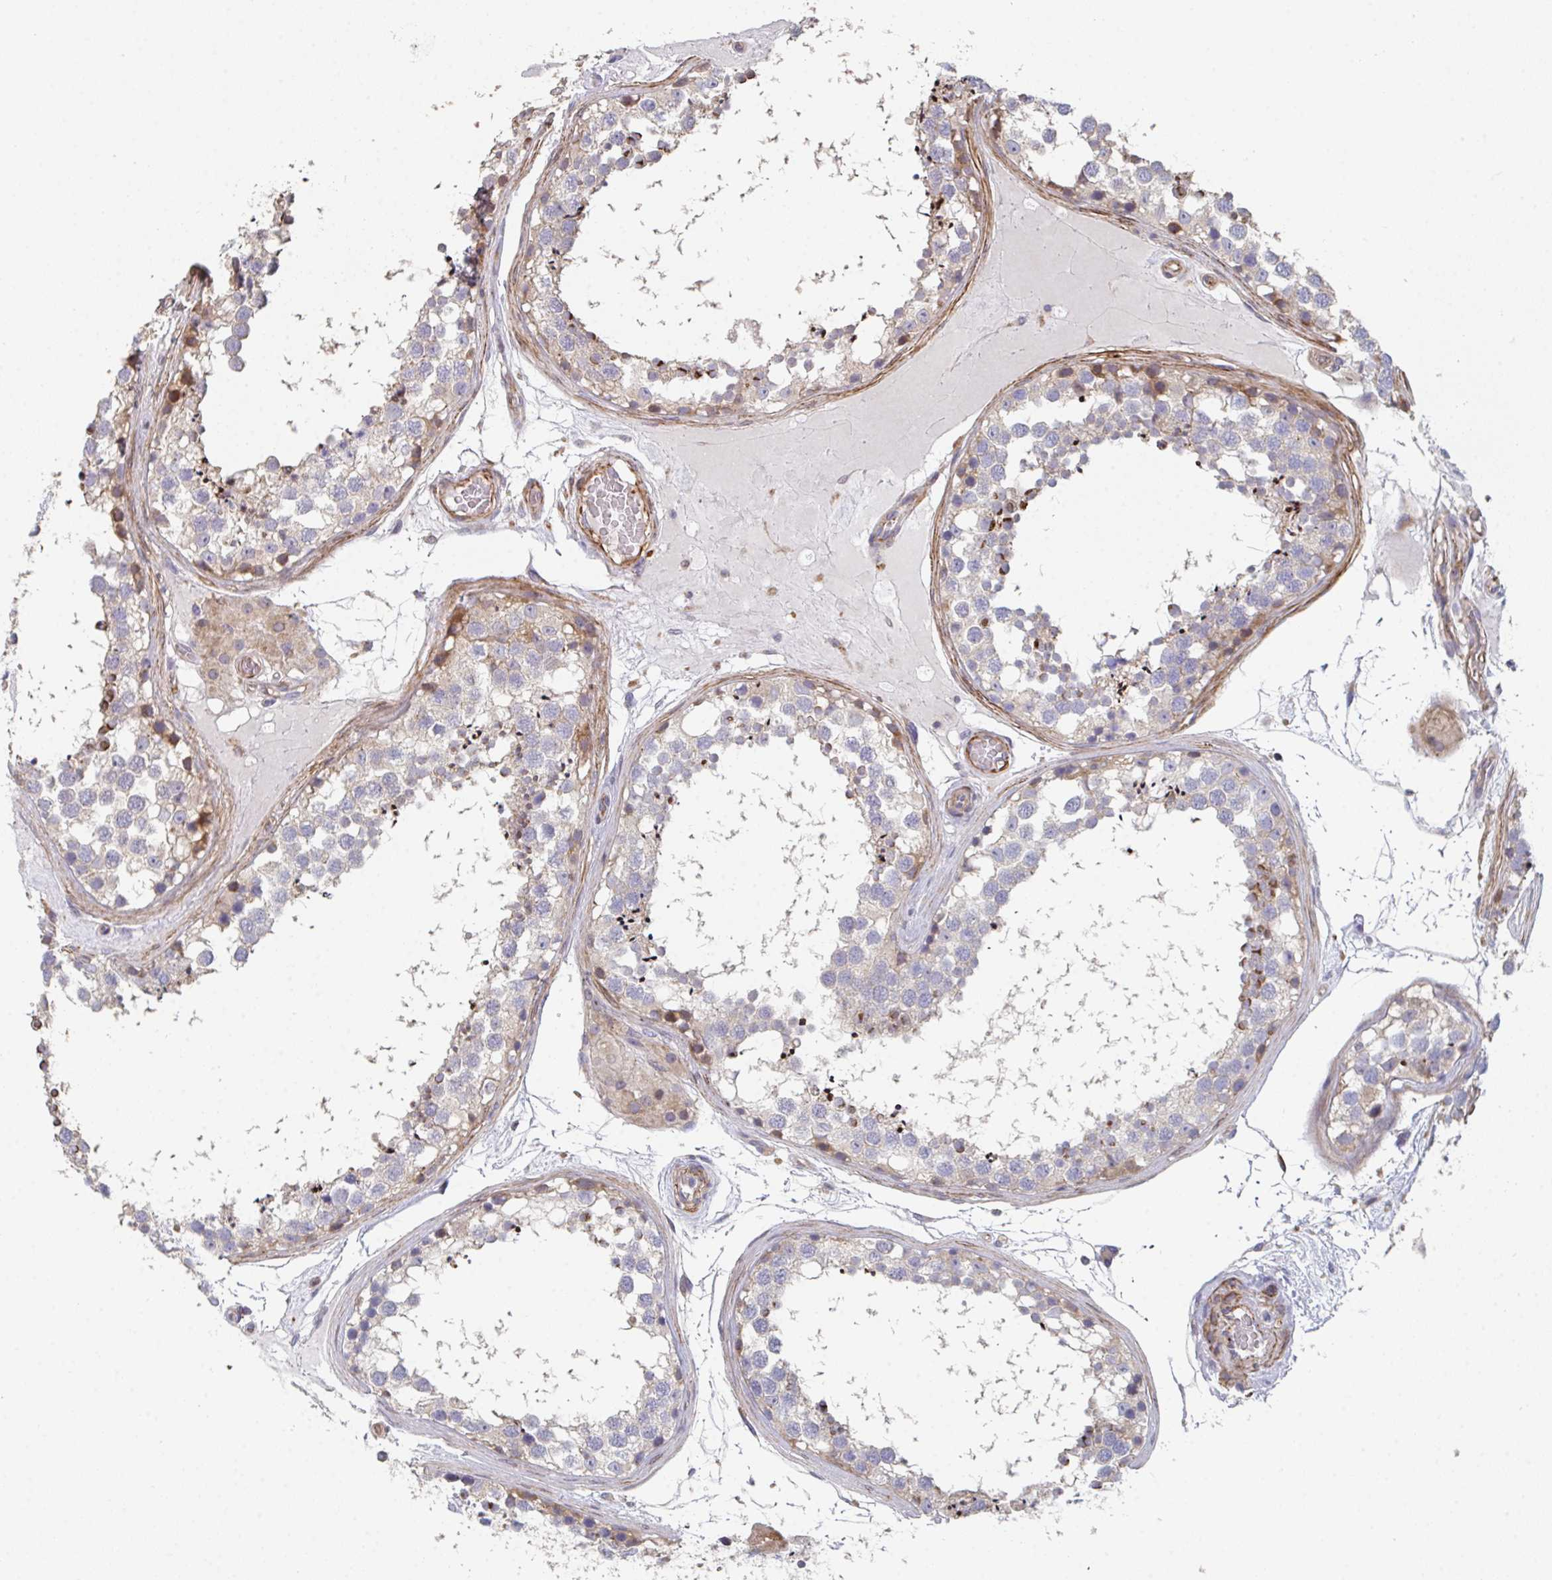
{"staining": {"intensity": "strong", "quantity": "<25%", "location": "cytoplasmic/membranous"}, "tissue": "testis", "cell_type": "Cells in seminiferous ducts", "image_type": "normal", "snomed": [{"axis": "morphology", "description": "Normal tissue, NOS"}, {"axis": "morphology", "description": "Seminoma, NOS"}, {"axis": "topography", "description": "Testis"}], "caption": "Immunohistochemistry (DAB (3,3'-diaminobenzidine)) staining of unremarkable testis demonstrates strong cytoplasmic/membranous protein staining in approximately <25% of cells in seminiferous ducts.", "gene": "FZD2", "patient": {"sex": "male", "age": 65}}